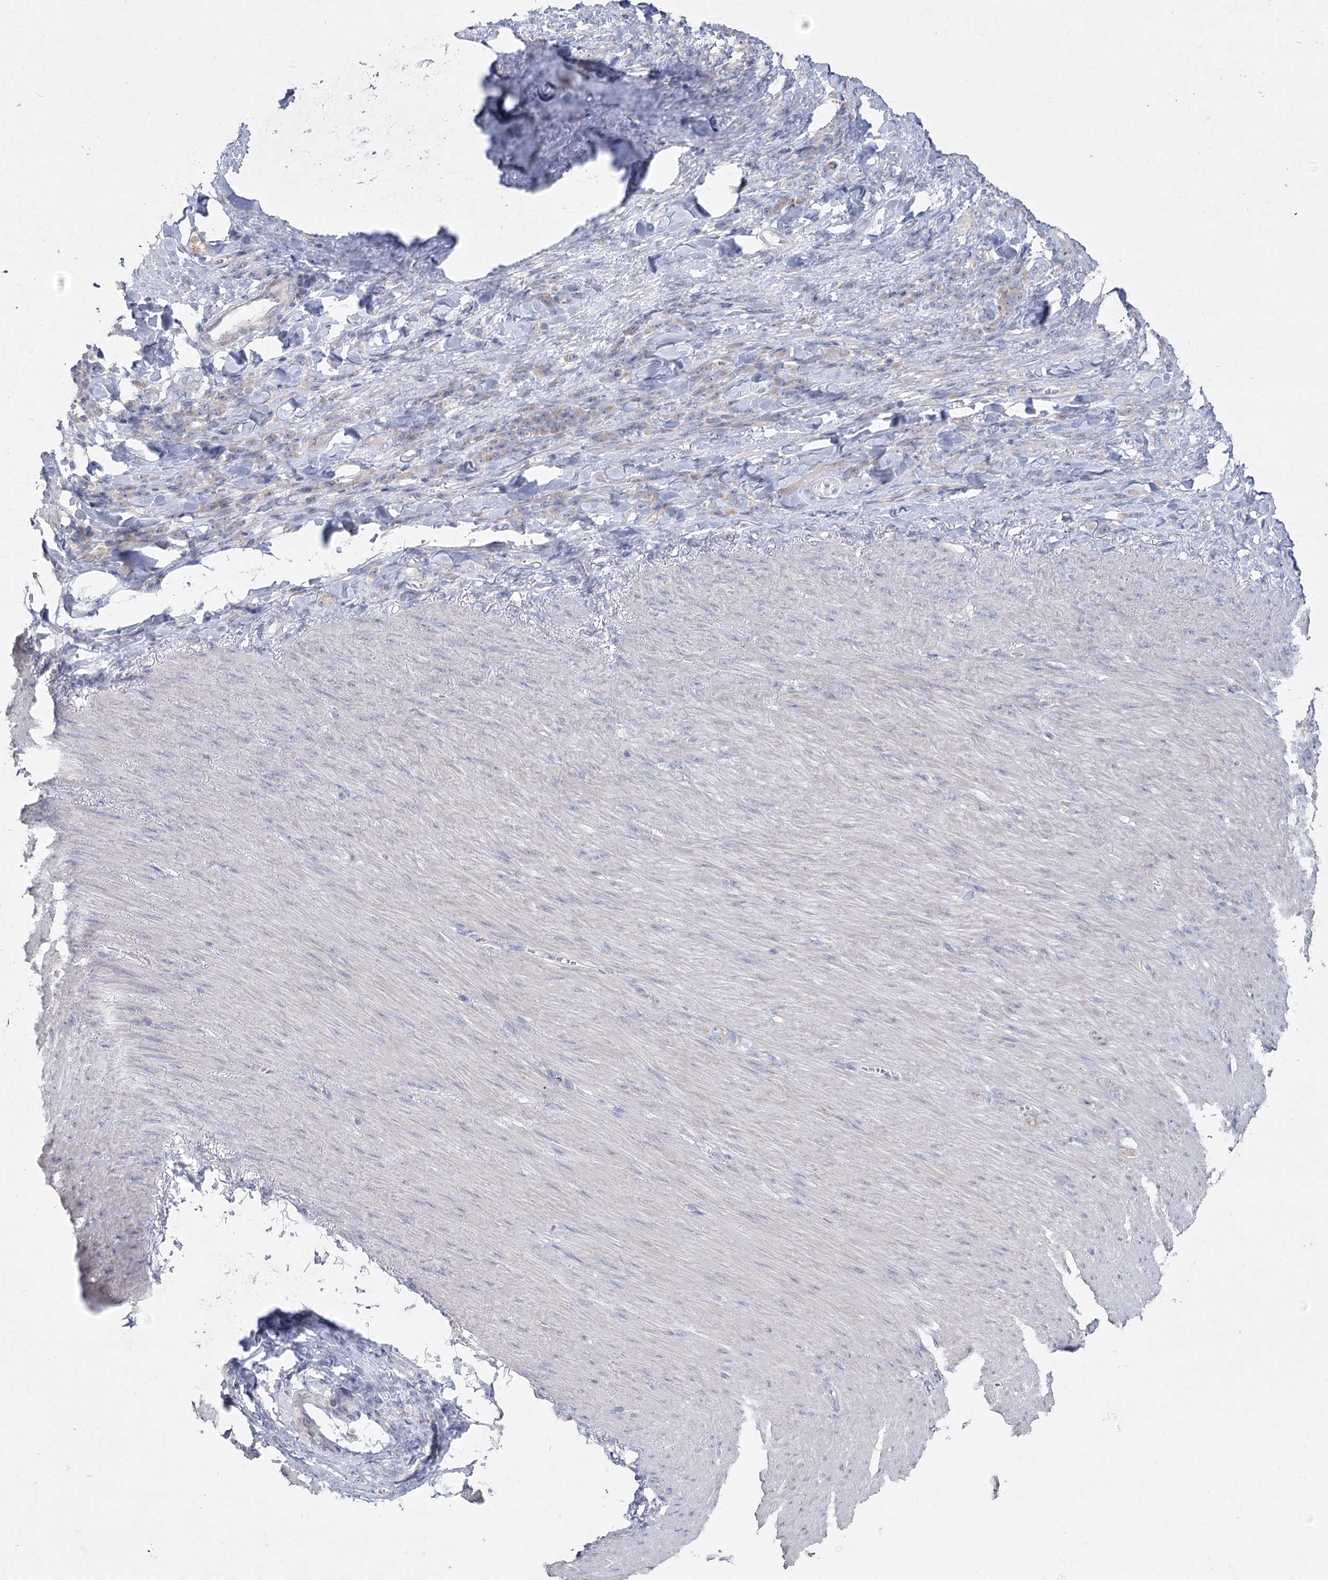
{"staining": {"intensity": "weak", "quantity": "<25%", "location": "cytoplasmic/membranous"}, "tissue": "stomach cancer", "cell_type": "Tumor cells", "image_type": "cancer", "snomed": [{"axis": "morphology", "description": "Normal tissue, NOS"}, {"axis": "morphology", "description": "Adenocarcinoma, NOS"}, {"axis": "topography", "description": "Stomach"}], "caption": "The image demonstrates no staining of tumor cells in stomach cancer. (DAB immunohistochemistry visualized using brightfield microscopy, high magnification).", "gene": "TMEM187", "patient": {"sex": "male", "age": 82}}